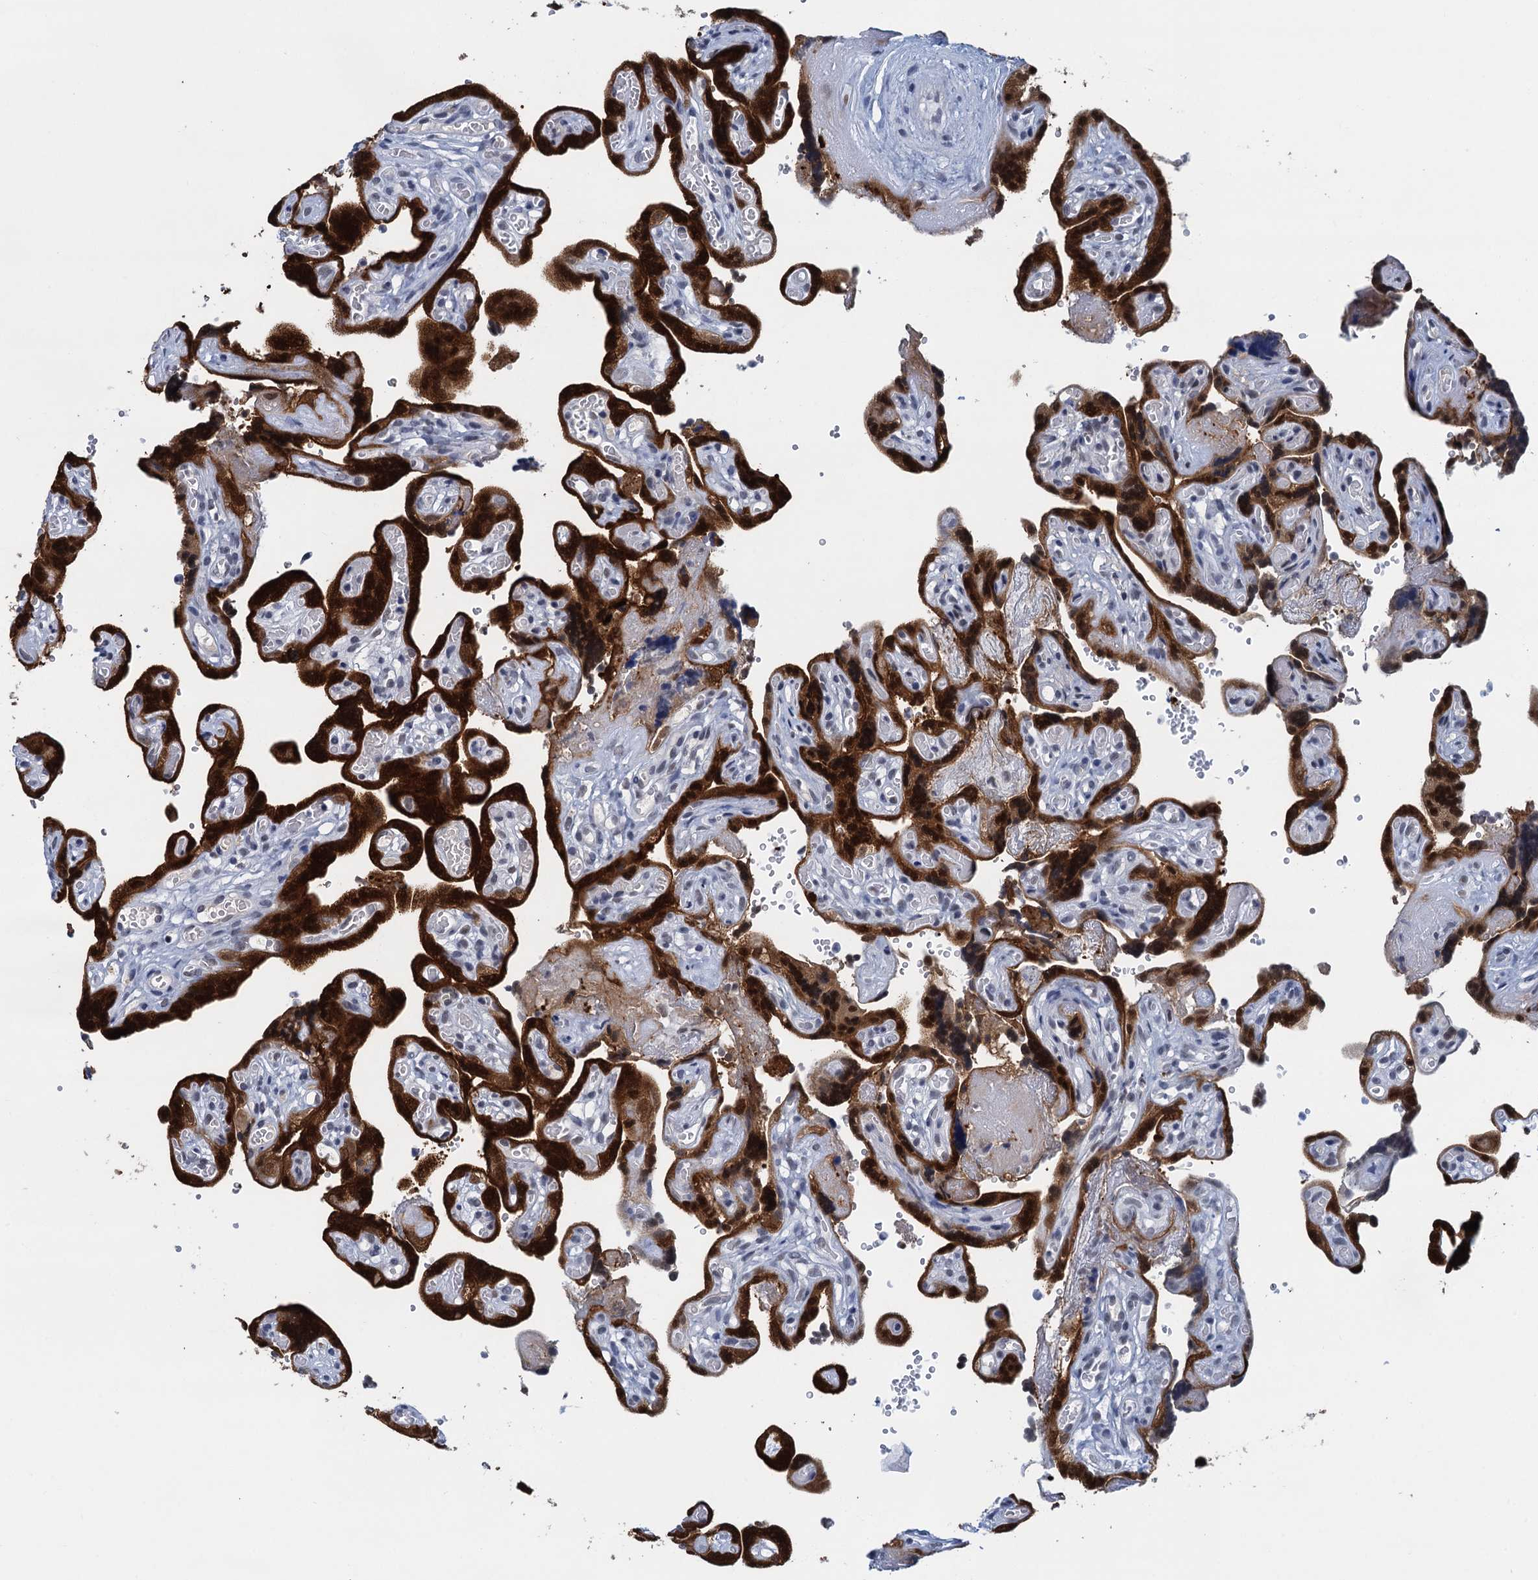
{"staining": {"intensity": "strong", "quantity": ">75%", "location": "cytoplasmic/membranous,nuclear"}, "tissue": "placenta", "cell_type": "Trophoblastic cells", "image_type": "normal", "snomed": [{"axis": "morphology", "description": "Normal tissue, NOS"}, {"axis": "topography", "description": "Placenta"}], "caption": "This micrograph exhibits immunohistochemistry (IHC) staining of normal human placenta, with high strong cytoplasmic/membranous,nuclear positivity in about >75% of trophoblastic cells.", "gene": "EPS8L1", "patient": {"sex": "female", "age": 30}}